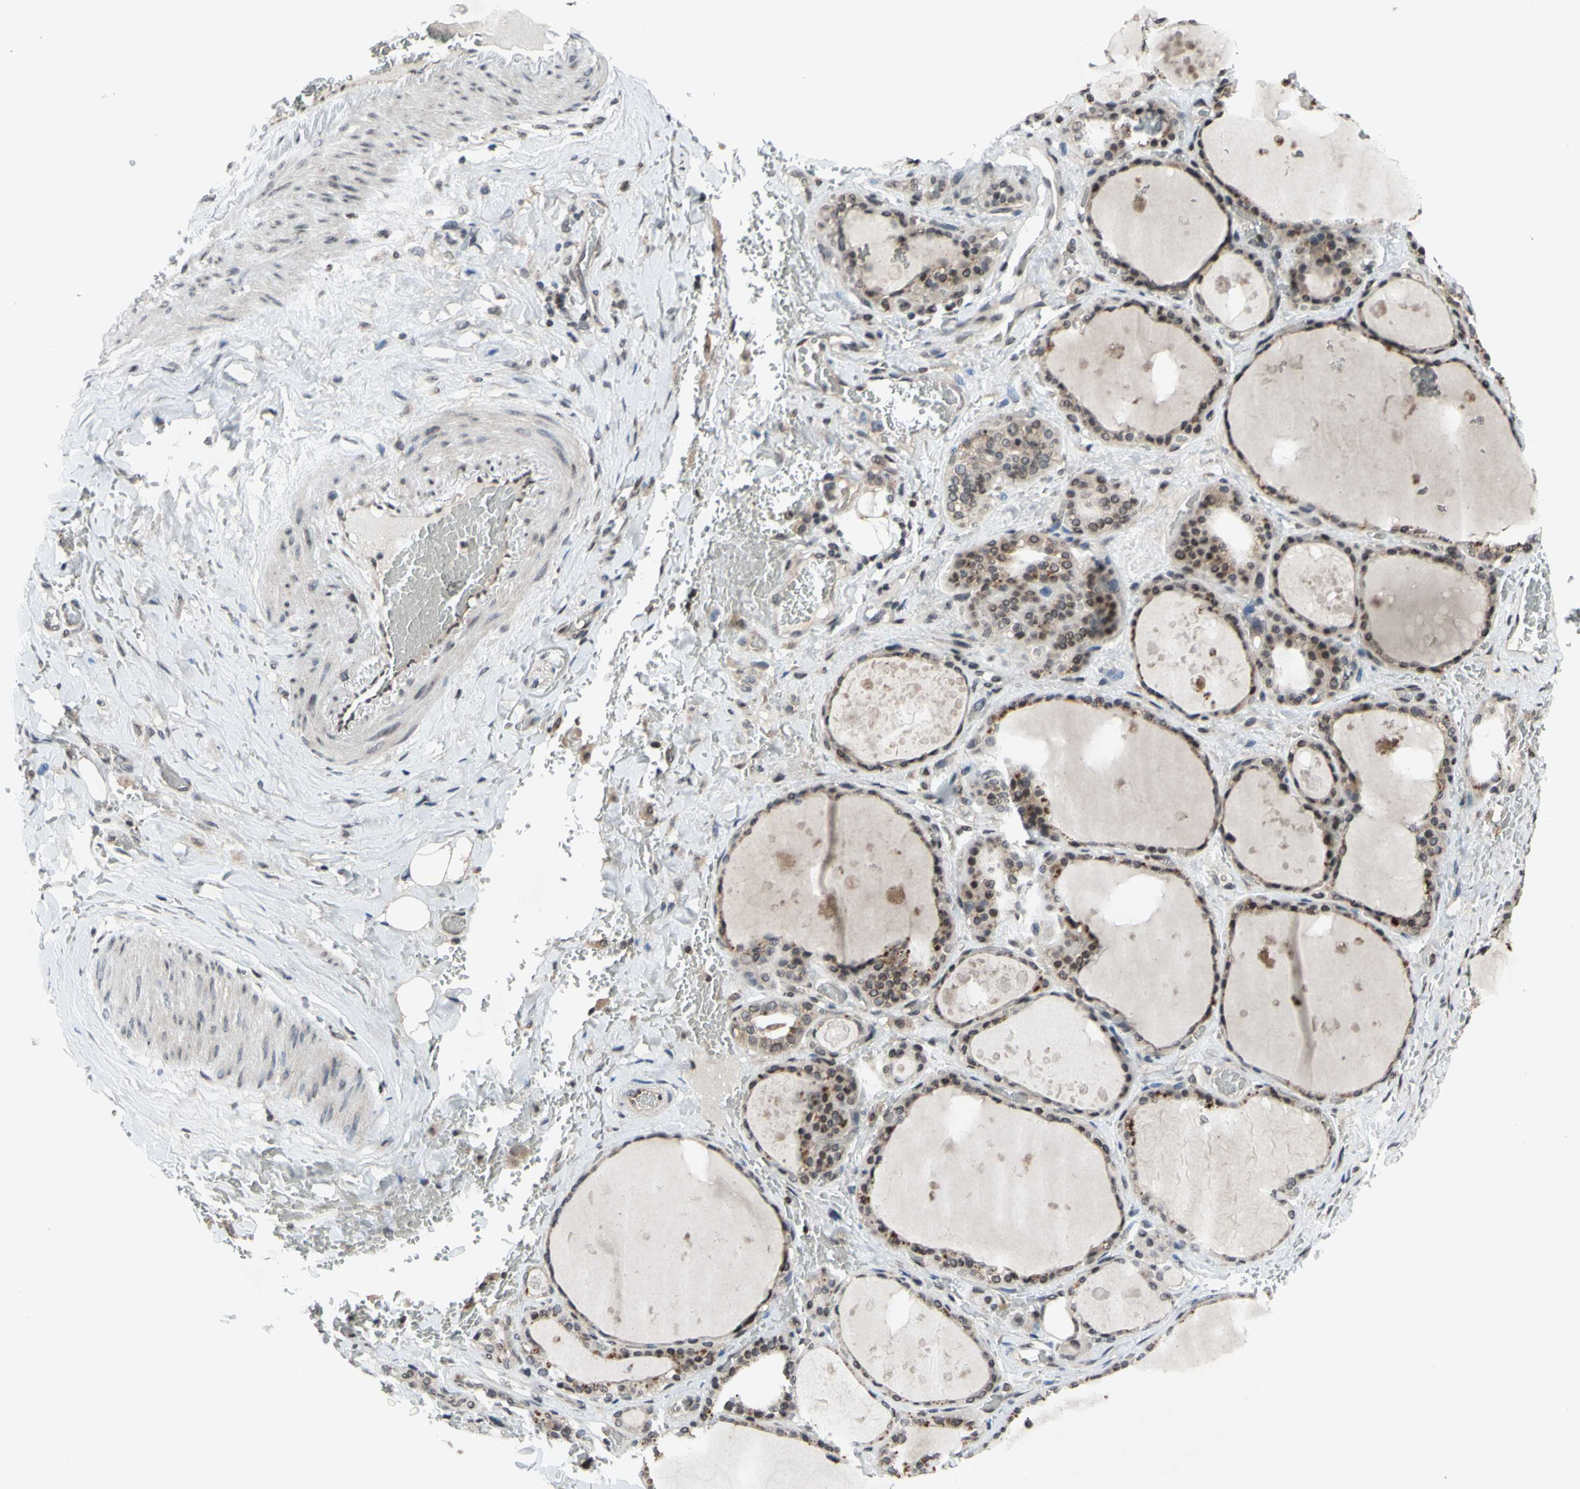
{"staining": {"intensity": "strong", "quantity": "25%-75%", "location": "nuclear"}, "tissue": "thyroid gland", "cell_type": "Glandular cells", "image_type": "normal", "snomed": [{"axis": "morphology", "description": "Normal tissue, NOS"}, {"axis": "topography", "description": "Thyroid gland"}], "caption": "A micrograph of human thyroid gland stained for a protein reveals strong nuclear brown staining in glandular cells.", "gene": "XPO1", "patient": {"sex": "male", "age": 61}}